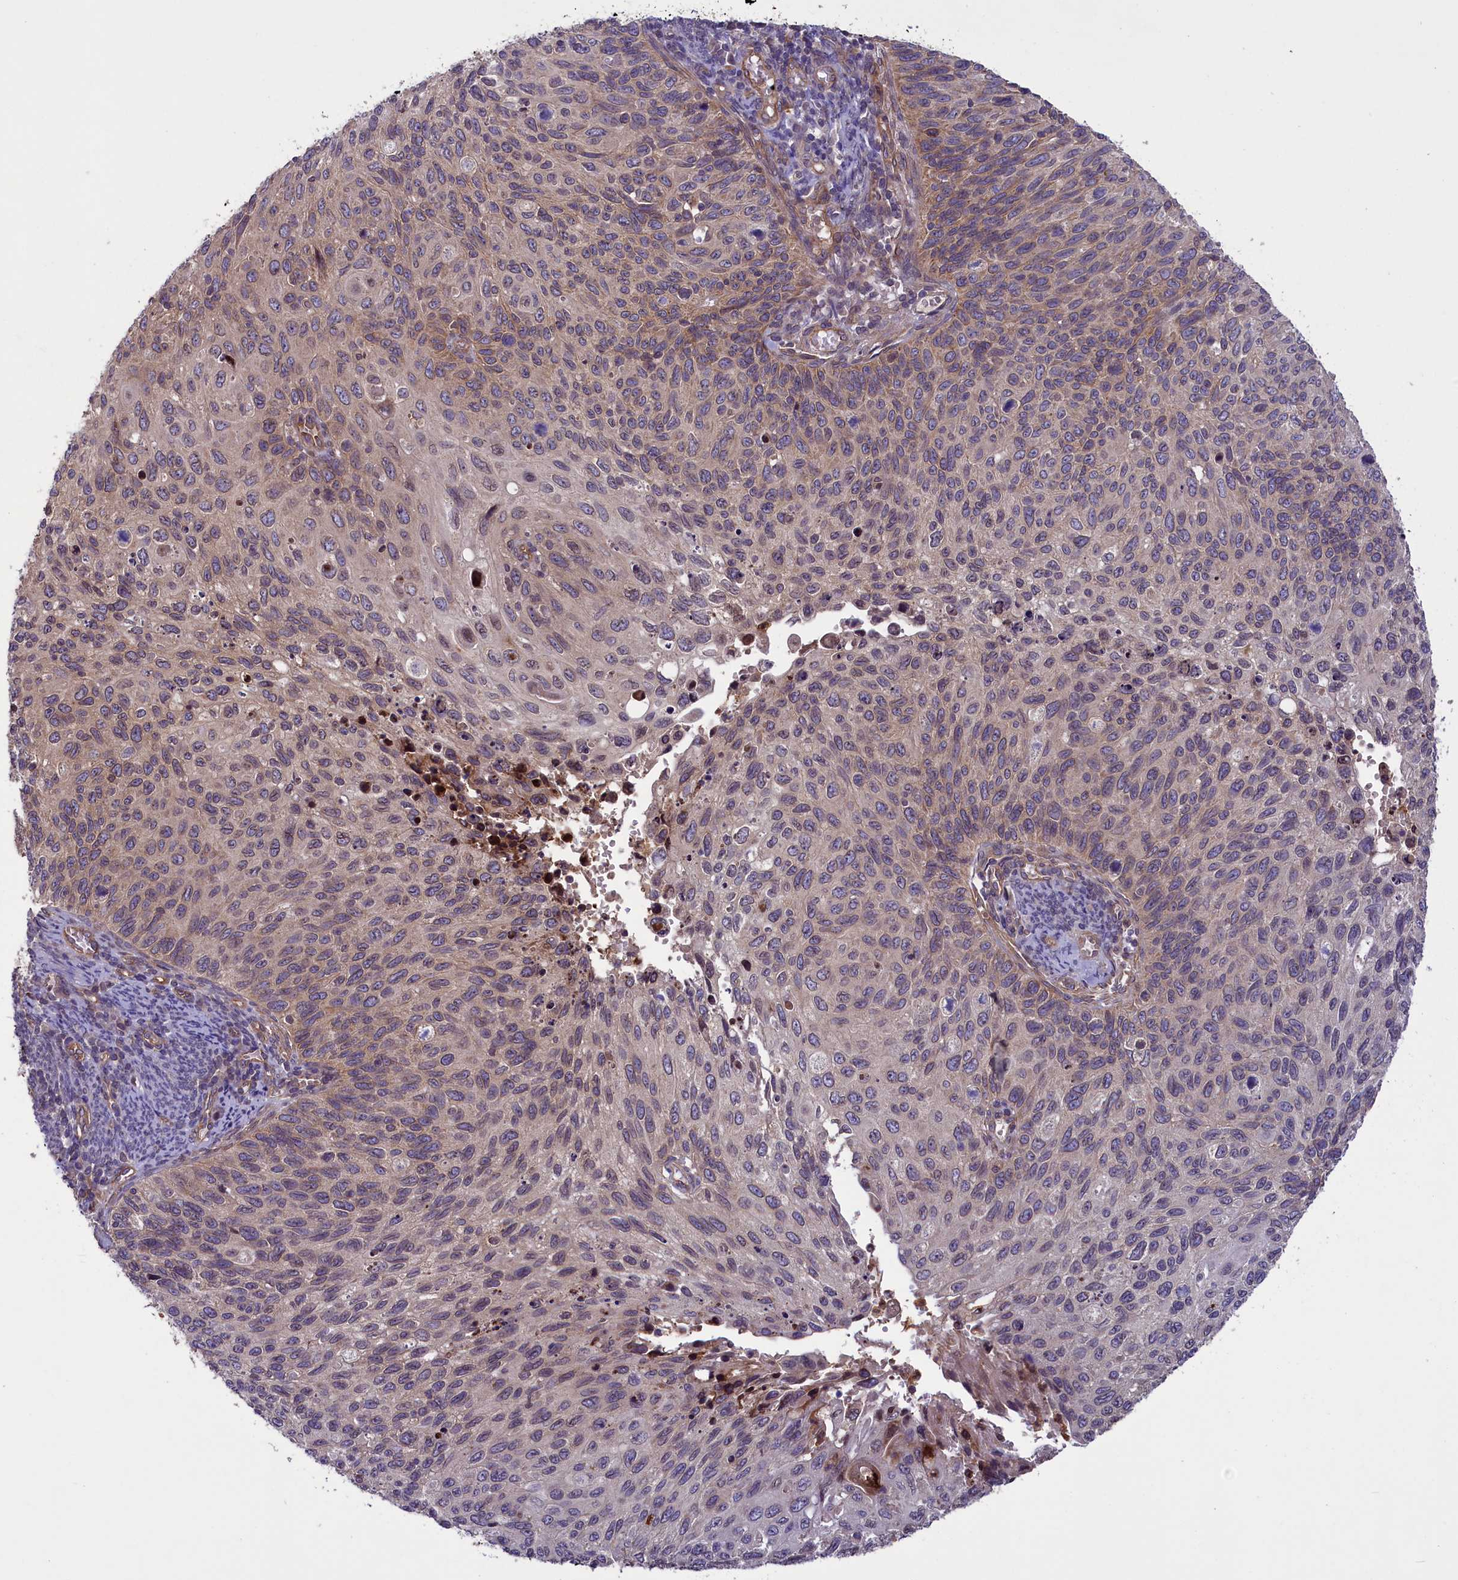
{"staining": {"intensity": "weak", "quantity": "25%-75%", "location": "cytoplasmic/membranous"}, "tissue": "cervical cancer", "cell_type": "Tumor cells", "image_type": "cancer", "snomed": [{"axis": "morphology", "description": "Squamous cell carcinoma, NOS"}, {"axis": "topography", "description": "Cervix"}], "caption": "A brown stain labels weak cytoplasmic/membranous expression of a protein in cervical cancer tumor cells.", "gene": "CCDC125", "patient": {"sex": "female", "age": 70}}